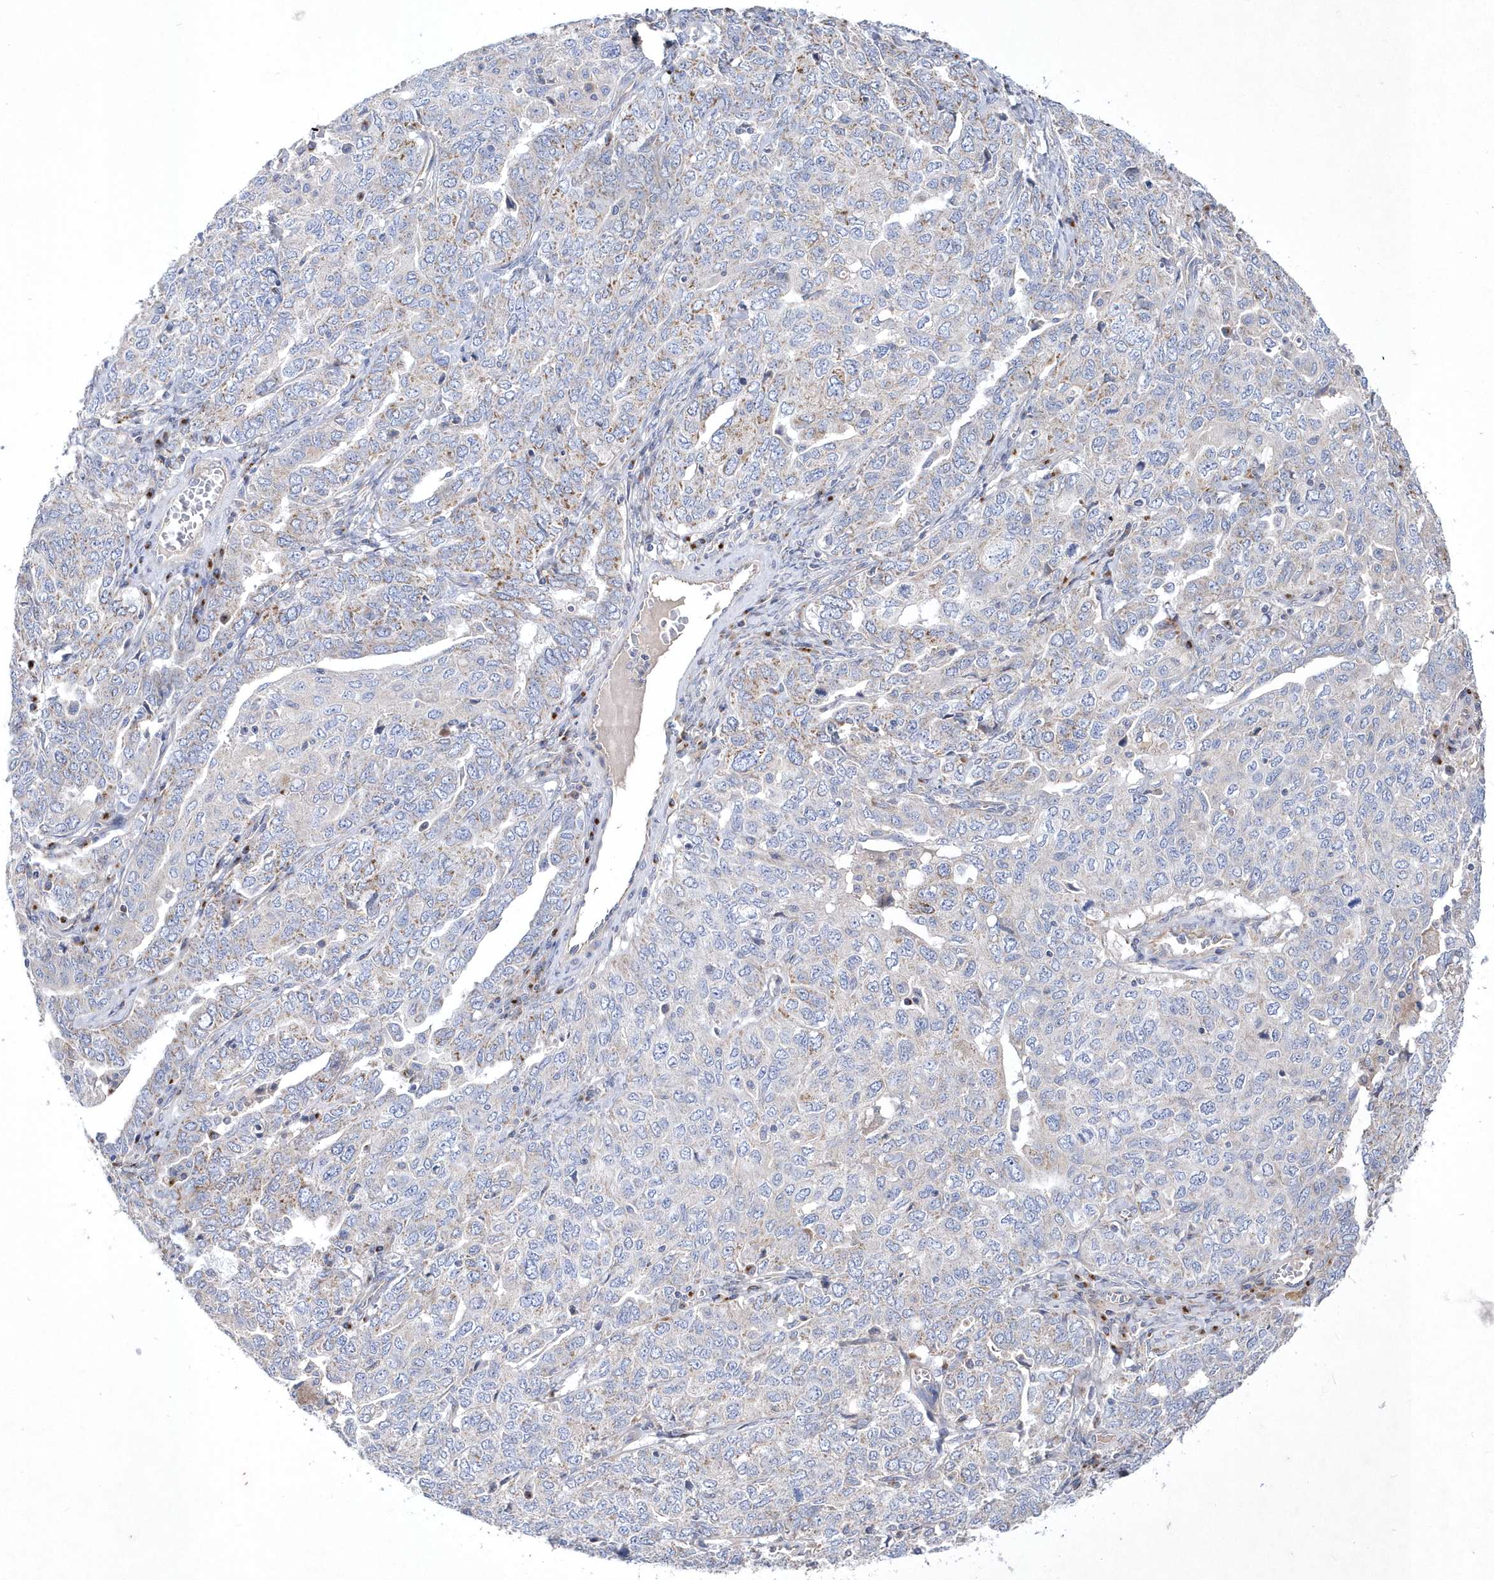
{"staining": {"intensity": "weak", "quantity": "<25%", "location": "cytoplasmic/membranous"}, "tissue": "ovarian cancer", "cell_type": "Tumor cells", "image_type": "cancer", "snomed": [{"axis": "morphology", "description": "Carcinoma, endometroid"}, {"axis": "topography", "description": "Ovary"}], "caption": "Immunohistochemistry micrograph of neoplastic tissue: ovarian endometroid carcinoma stained with DAB reveals no significant protein positivity in tumor cells.", "gene": "METTL8", "patient": {"sex": "female", "age": 62}}